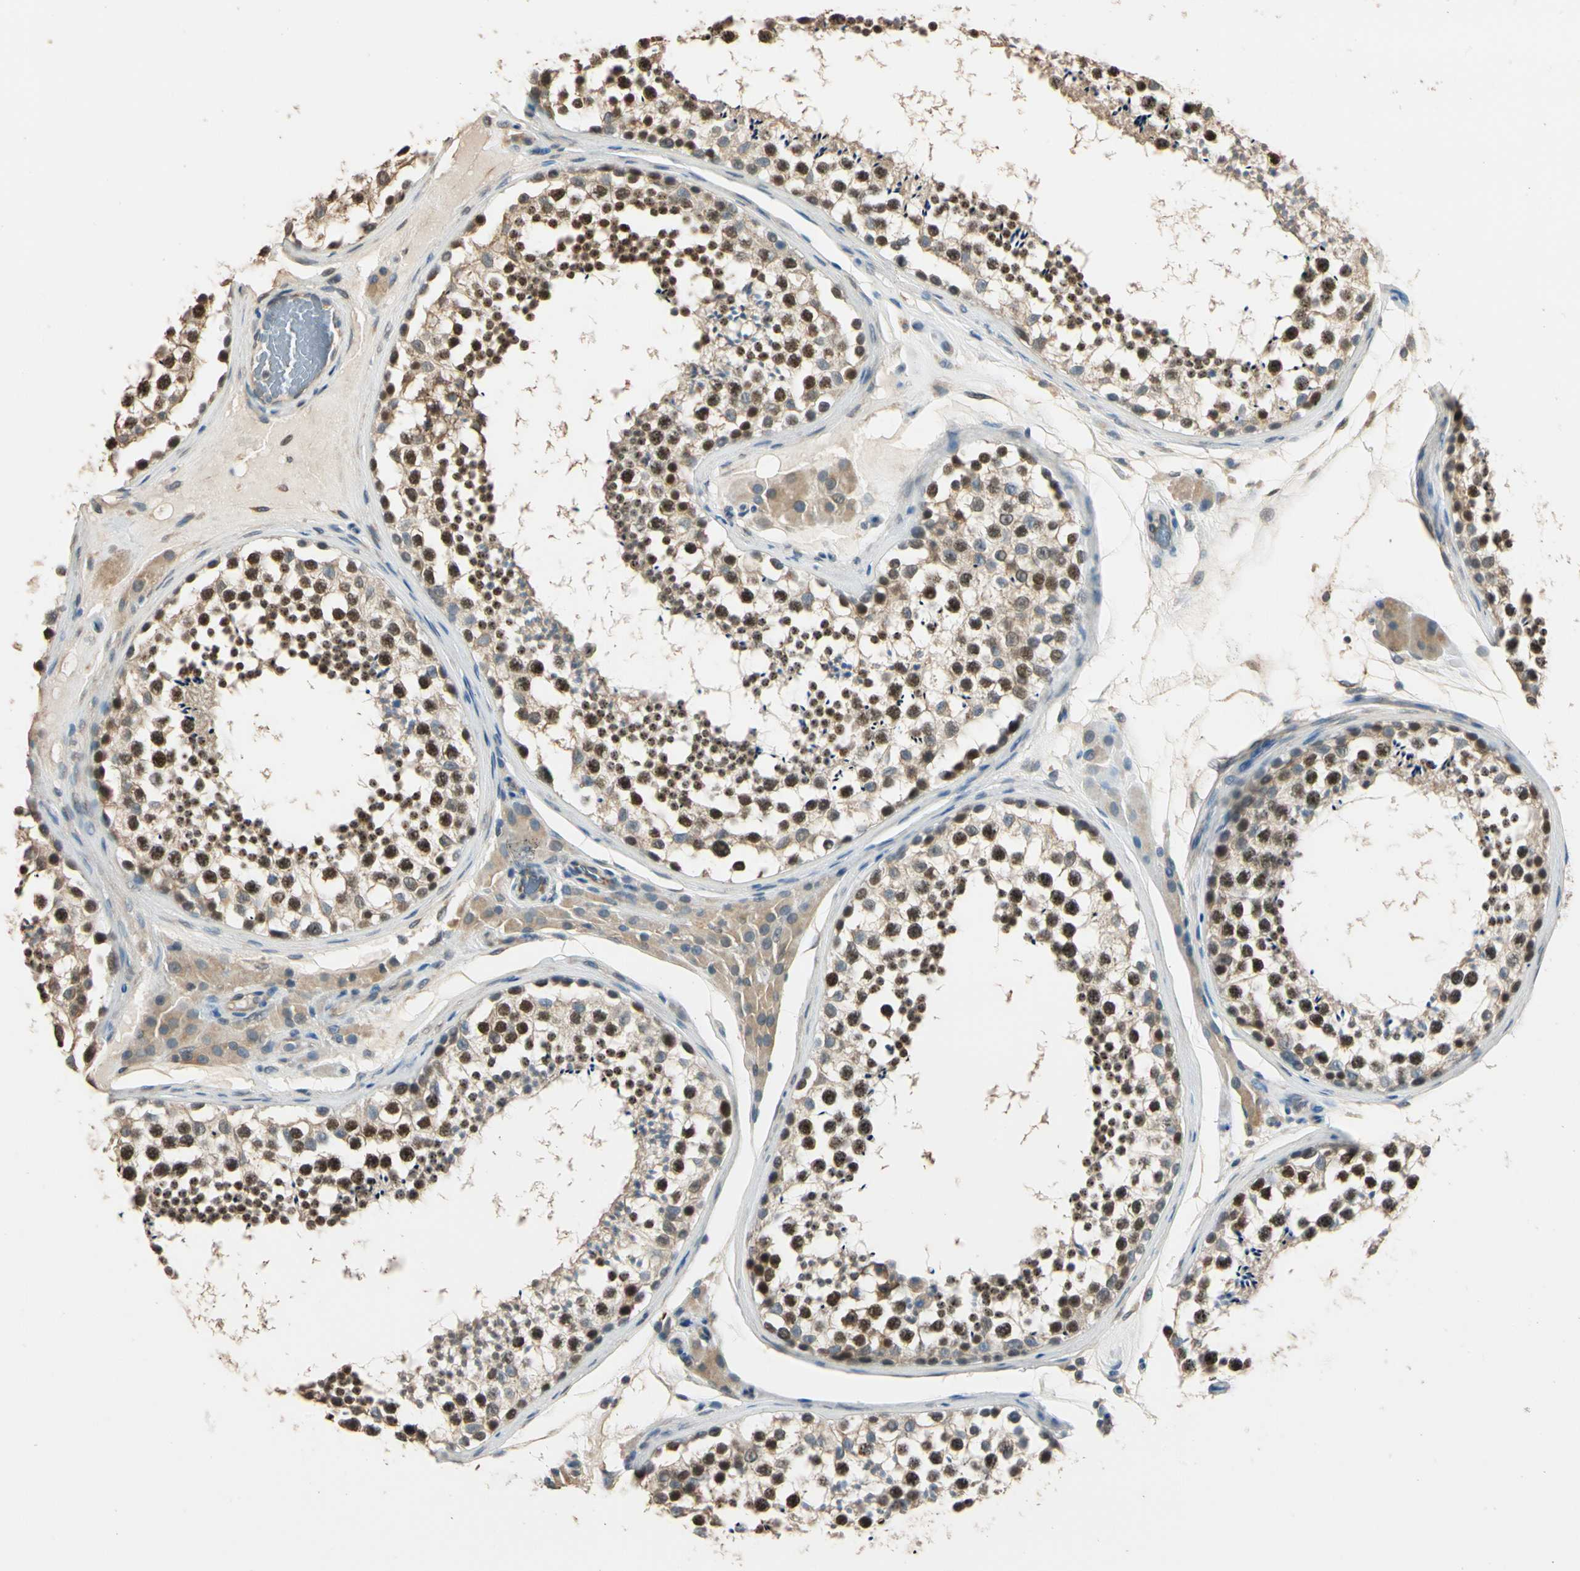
{"staining": {"intensity": "moderate", "quantity": ">75%", "location": "cytoplasmic/membranous,nuclear"}, "tissue": "testis", "cell_type": "Cells in seminiferous ducts", "image_type": "normal", "snomed": [{"axis": "morphology", "description": "Normal tissue, NOS"}, {"axis": "topography", "description": "Testis"}], "caption": "High-power microscopy captured an IHC image of normal testis, revealing moderate cytoplasmic/membranous,nuclear positivity in approximately >75% of cells in seminiferous ducts.", "gene": "TASOR", "patient": {"sex": "male", "age": 46}}